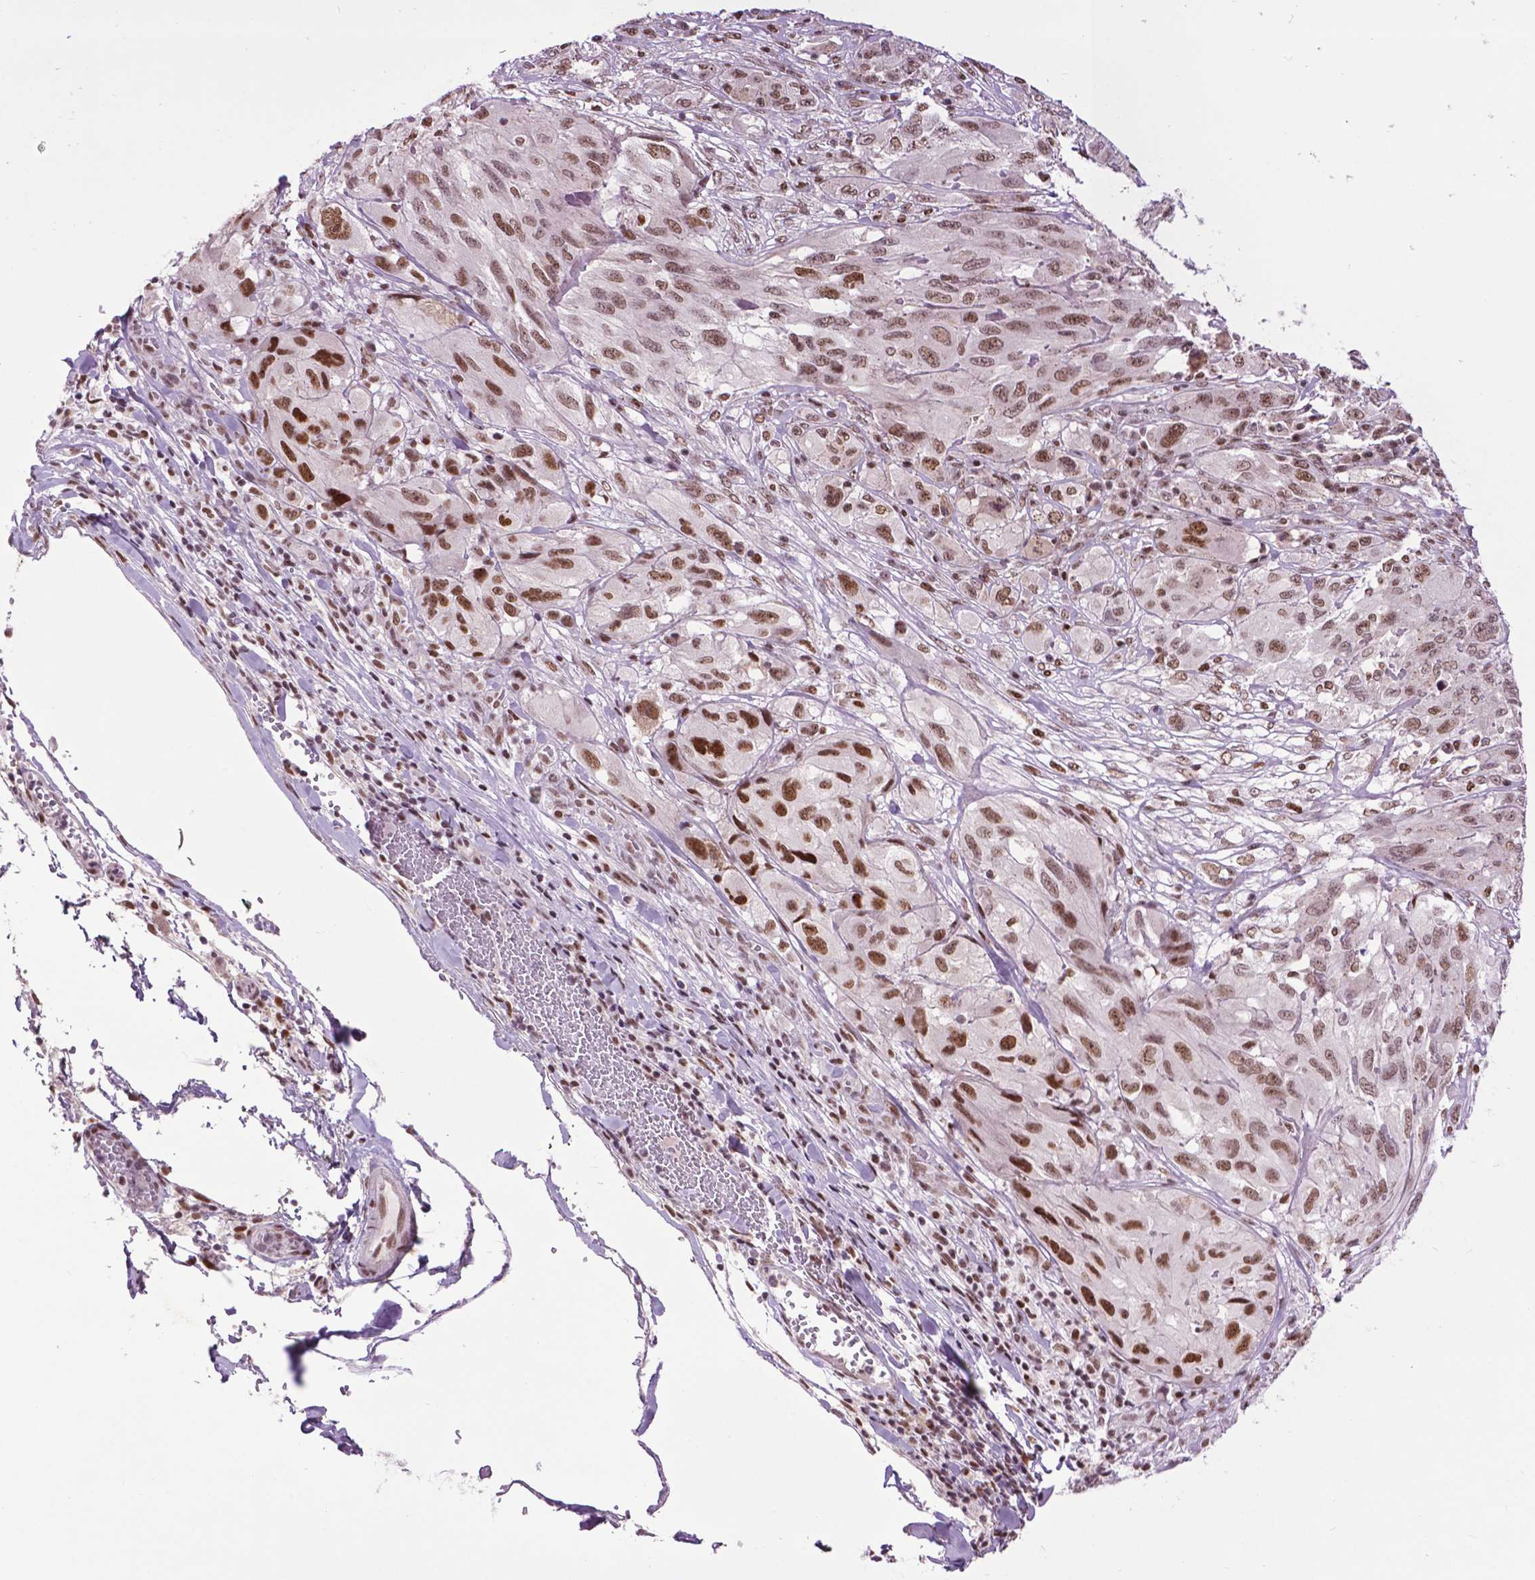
{"staining": {"intensity": "strong", "quantity": "25%-75%", "location": "nuclear"}, "tissue": "melanoma", "cell_type": "Tumor cells", "image_type": "cancer", "snomed": [{"axis": "morphology", "description": "Malignant melanoma, NOS"}, {"axis": "topography", "description": "Skin"}], "caption": "Human malignant melanoma stained for a protein (brown) demonstrates strong nuclear positive positivity in about 25%-75% of tumor cells.", "gene": "EAF1", "patient": {"sex": "female", "age": 91}}